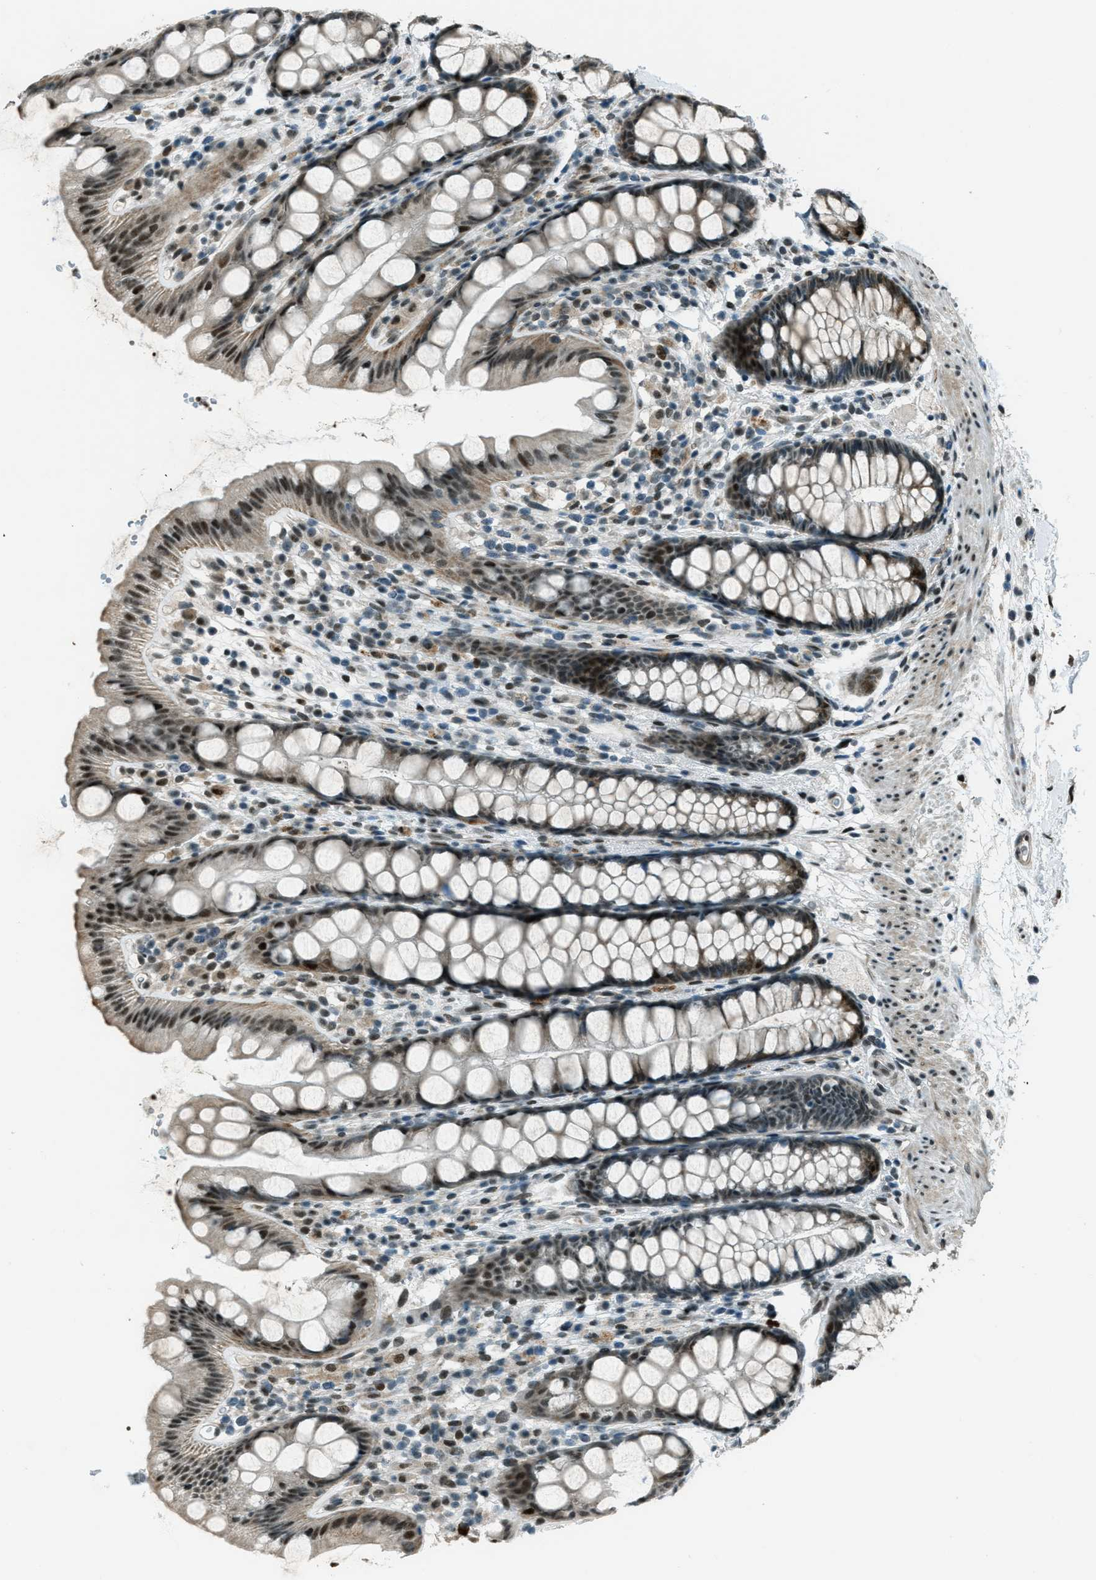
{"staining": {"intensity": "strong", "quantity": "25%-75%", "location": "nuclear"}, "tissue": "rectum", "cell_type": "Glandular cells", "image_type": "normal", "snomed": [{"axis": "morphology", "description": "Normal tissue, NOS"}, {"axis": "topography", "description": "Rectum"}], "caption": "Protein analysis of normal rectum demonstrates strong nuclear staining in about 25%-75% of glandular cells. (DAB (3,3'-diaminobenzidine) IHC, brown staining for protein, blue staining for nuclei).", "gene": "TARDBP", "patient": {"sex": "female", "age": 65}}